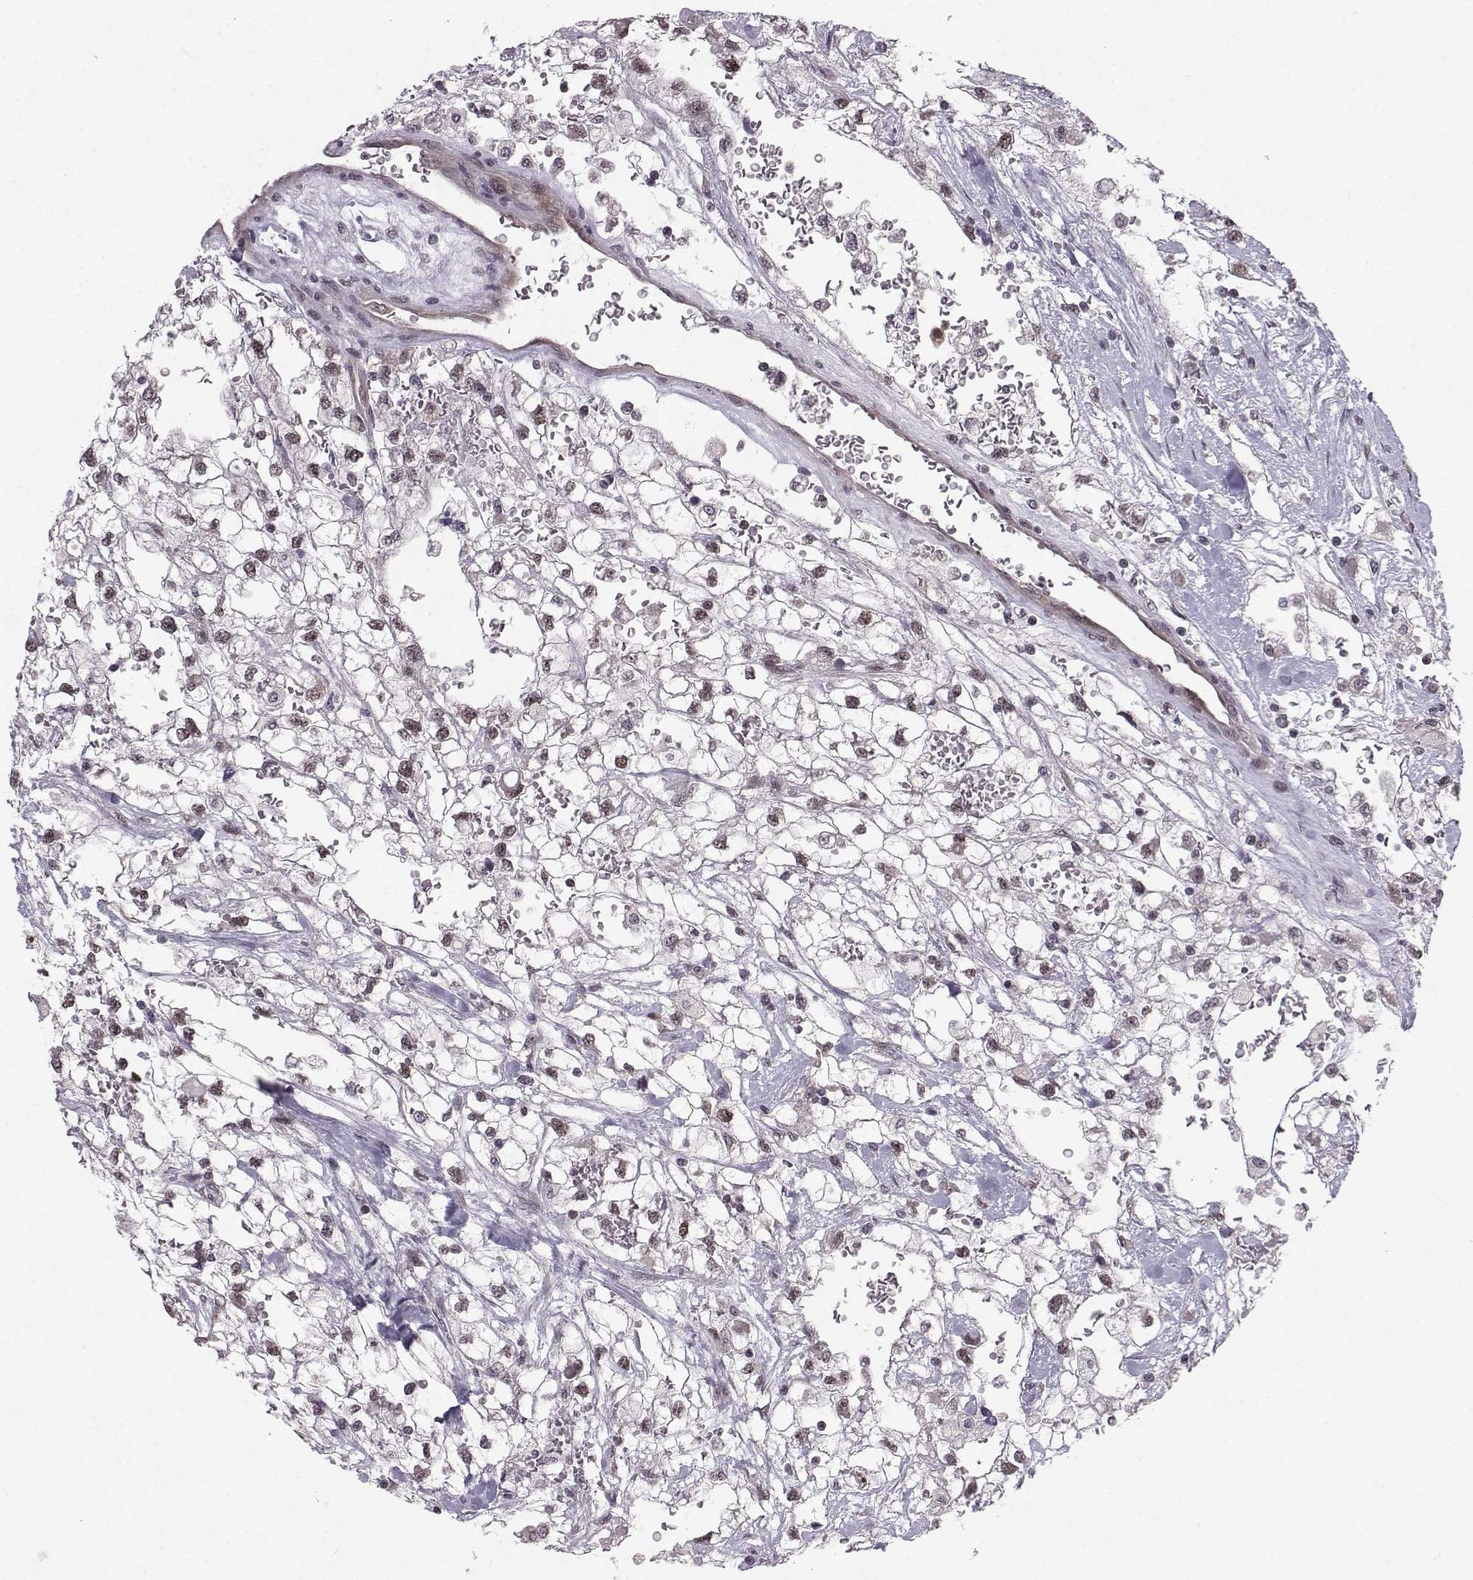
{"staining": {"intensity": "weak", "quantity": ">75%", "location": "nuclear"}, "tissue": "renal cancer", "cell_type": "Tumor cells", "image_type": "cancer", "snomed": [{"axis": "morphology", "description": "Adenocarcinoma, NOS"}, {"axis": "topography", "description": "Kidney"}], "caption": "Tumor cells exhibit weak nuclear staining in approximately >75% of cells in adenocarcinoma (renal).", "gene": "PKN2", "patient": {"sex": "male", "age": 59}}